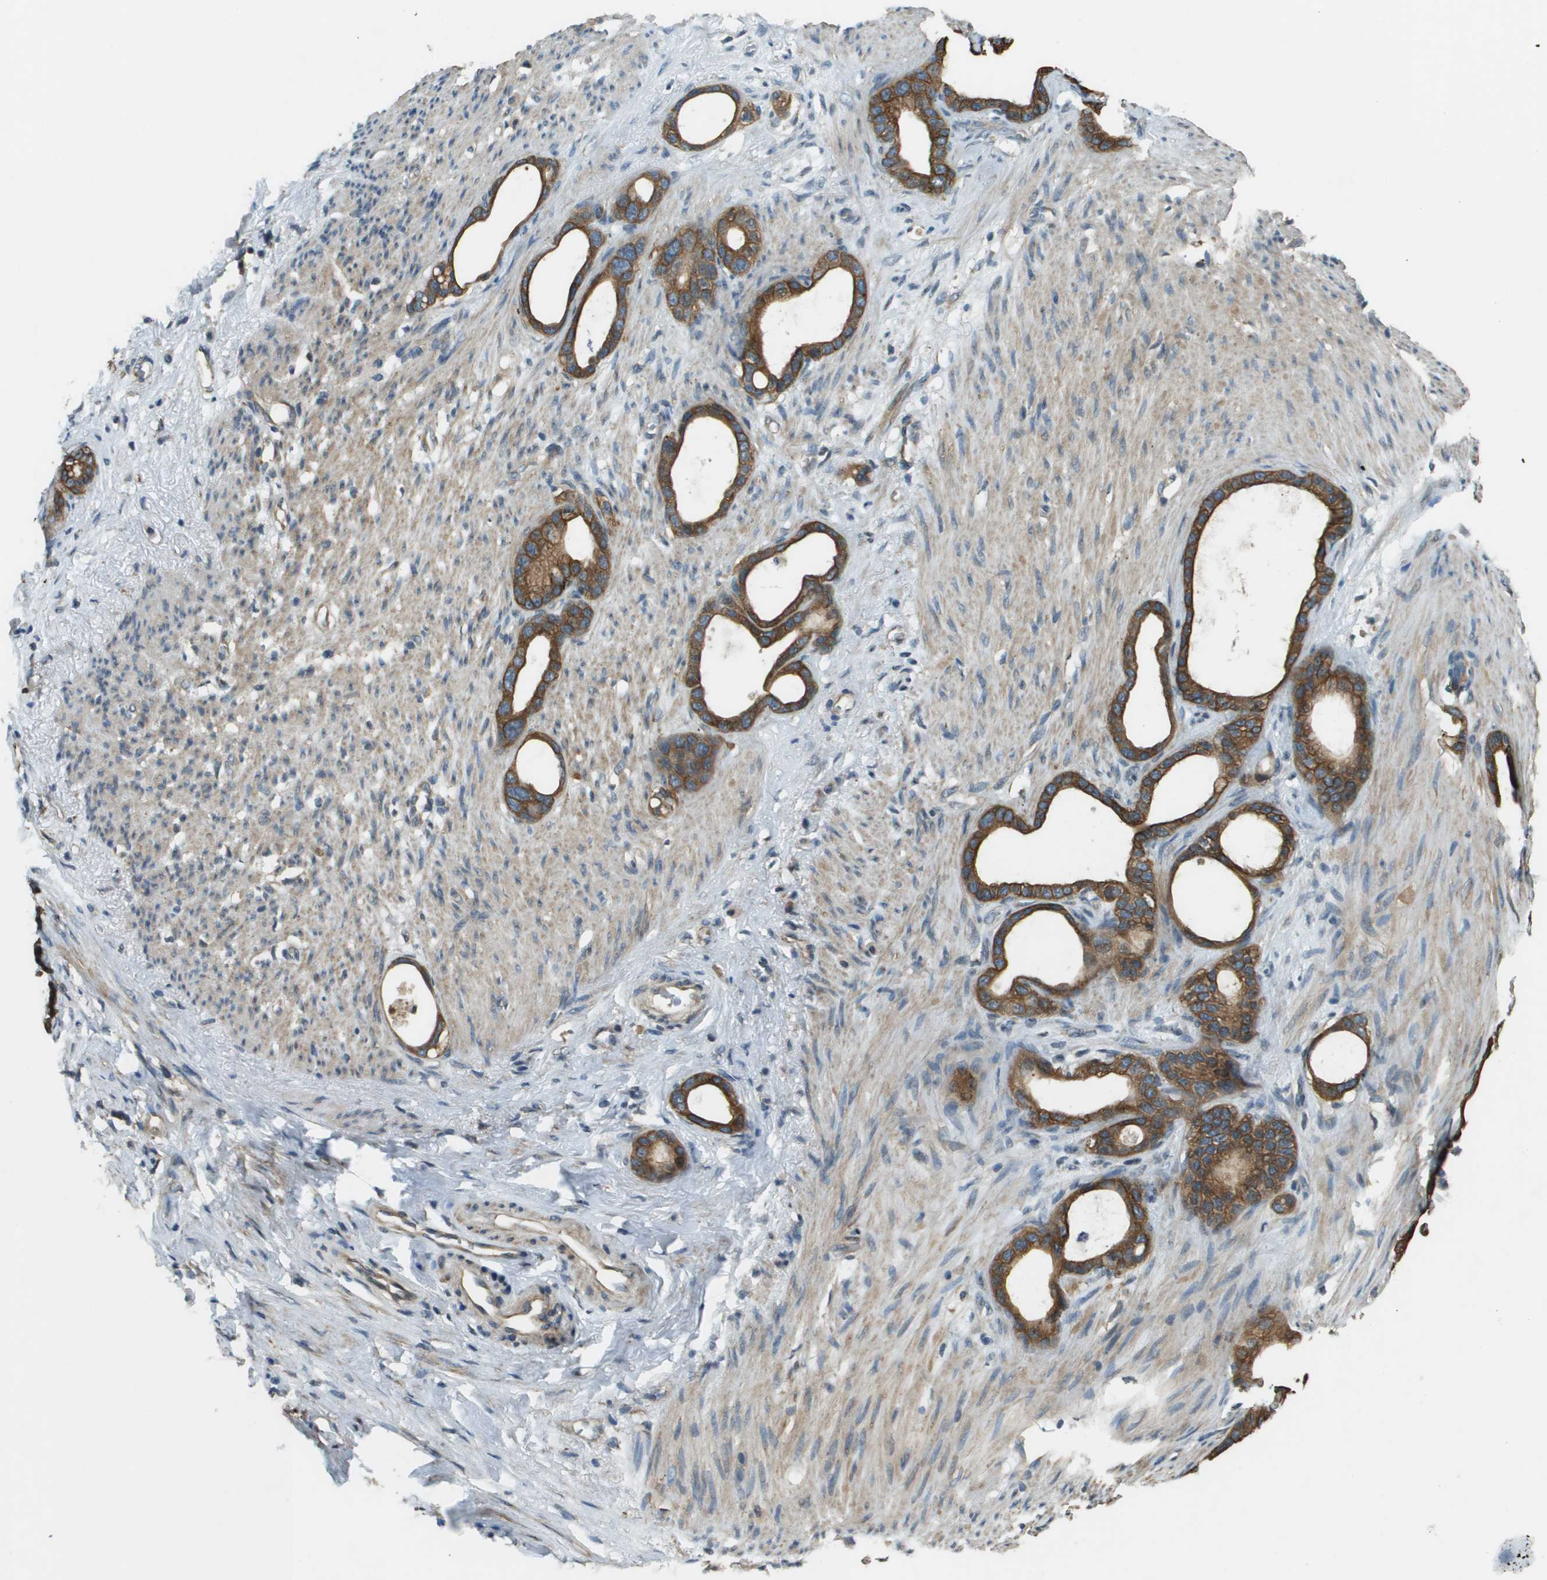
{"staining": {"intensity": "strong", "quantity": ">75%", "location": "cytoplasmic/membranous"}, "tissue": "stomach cancer", "cell_type": "Tumor cells", "image_type": "cancer", "snomed": [{"axis": "morphology", "description": "Adenocarcinoma, NOS"}, {"axis": "topography", "description": "Stomach"}], "caption": "Immunohistochemistry staining of adenocarcinoma (stomach), which exhibits high levels of strong cytoplasmic/membranous staining in about >75% of tumor cells indicating strong cytoplasmic/membranous protein staining. The staining was performed using DAB (3,3'-diaminobenzidine) (brown) for protein detection and nuclei were counterstained in hematoxylin (blue).", "gene": "CDKN2C", "patient": {"sex": "female", "age": 75}}